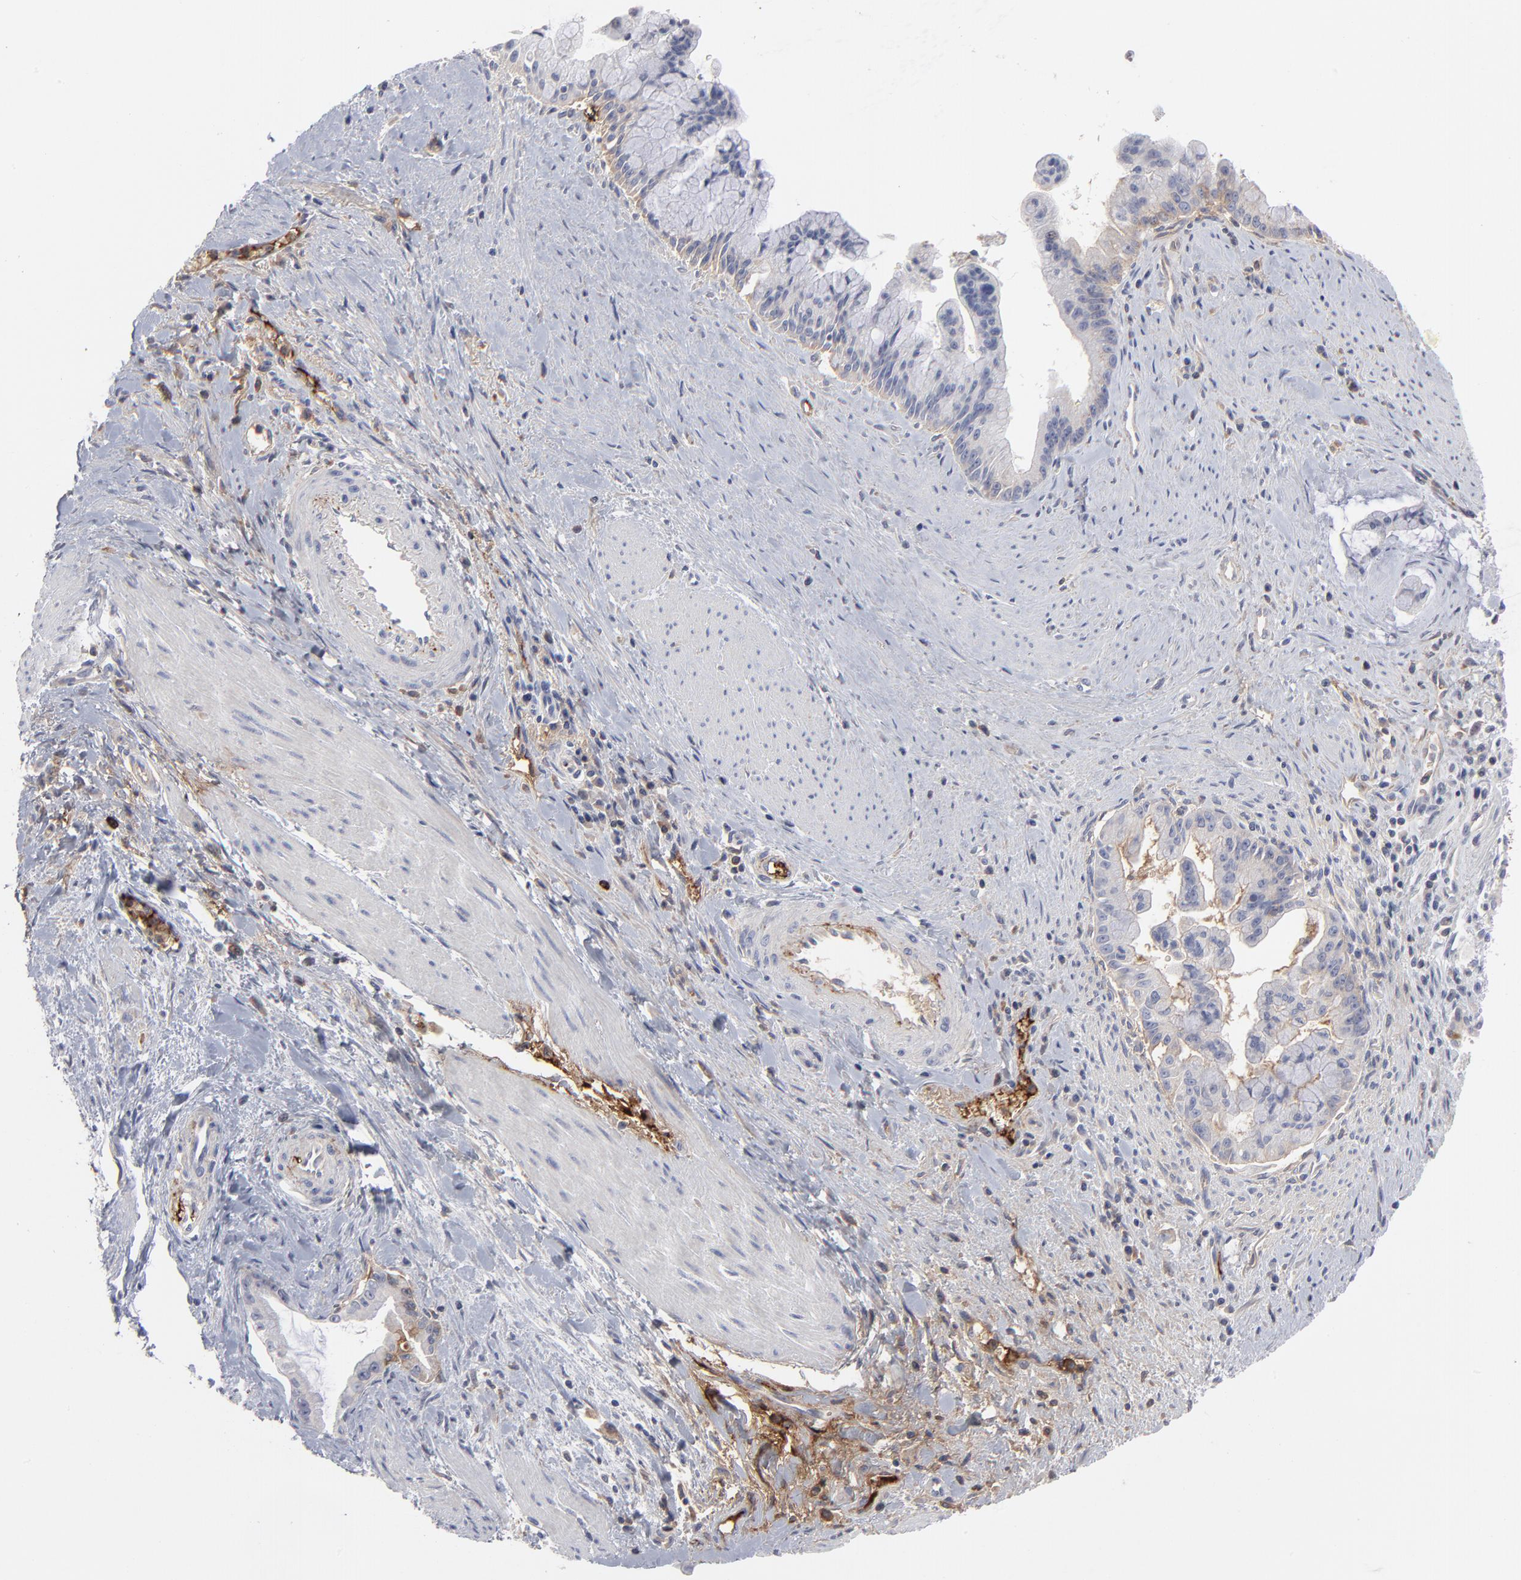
{"staining": {"intensity": "weak", "quantity": "<25%", "location": "cytoplasmic/membranous"}, "tissue": "pancreatic cancer", "cell_type": "Tumor cells", "image_type": "cancer", "snomed": [{"axis": "morphology", "description": "Adenocarcinoma, NOS"}, {"axis": "topography", "description": "Pancreas"}], "caption": "Pancreatic cancer (adenocarcinoma) stained for a protein using immunohistochemistry (IHC) reveals no expression tumor cells.", "gene": "CCR3", "patient": {"sex": "male", "age": 59}}